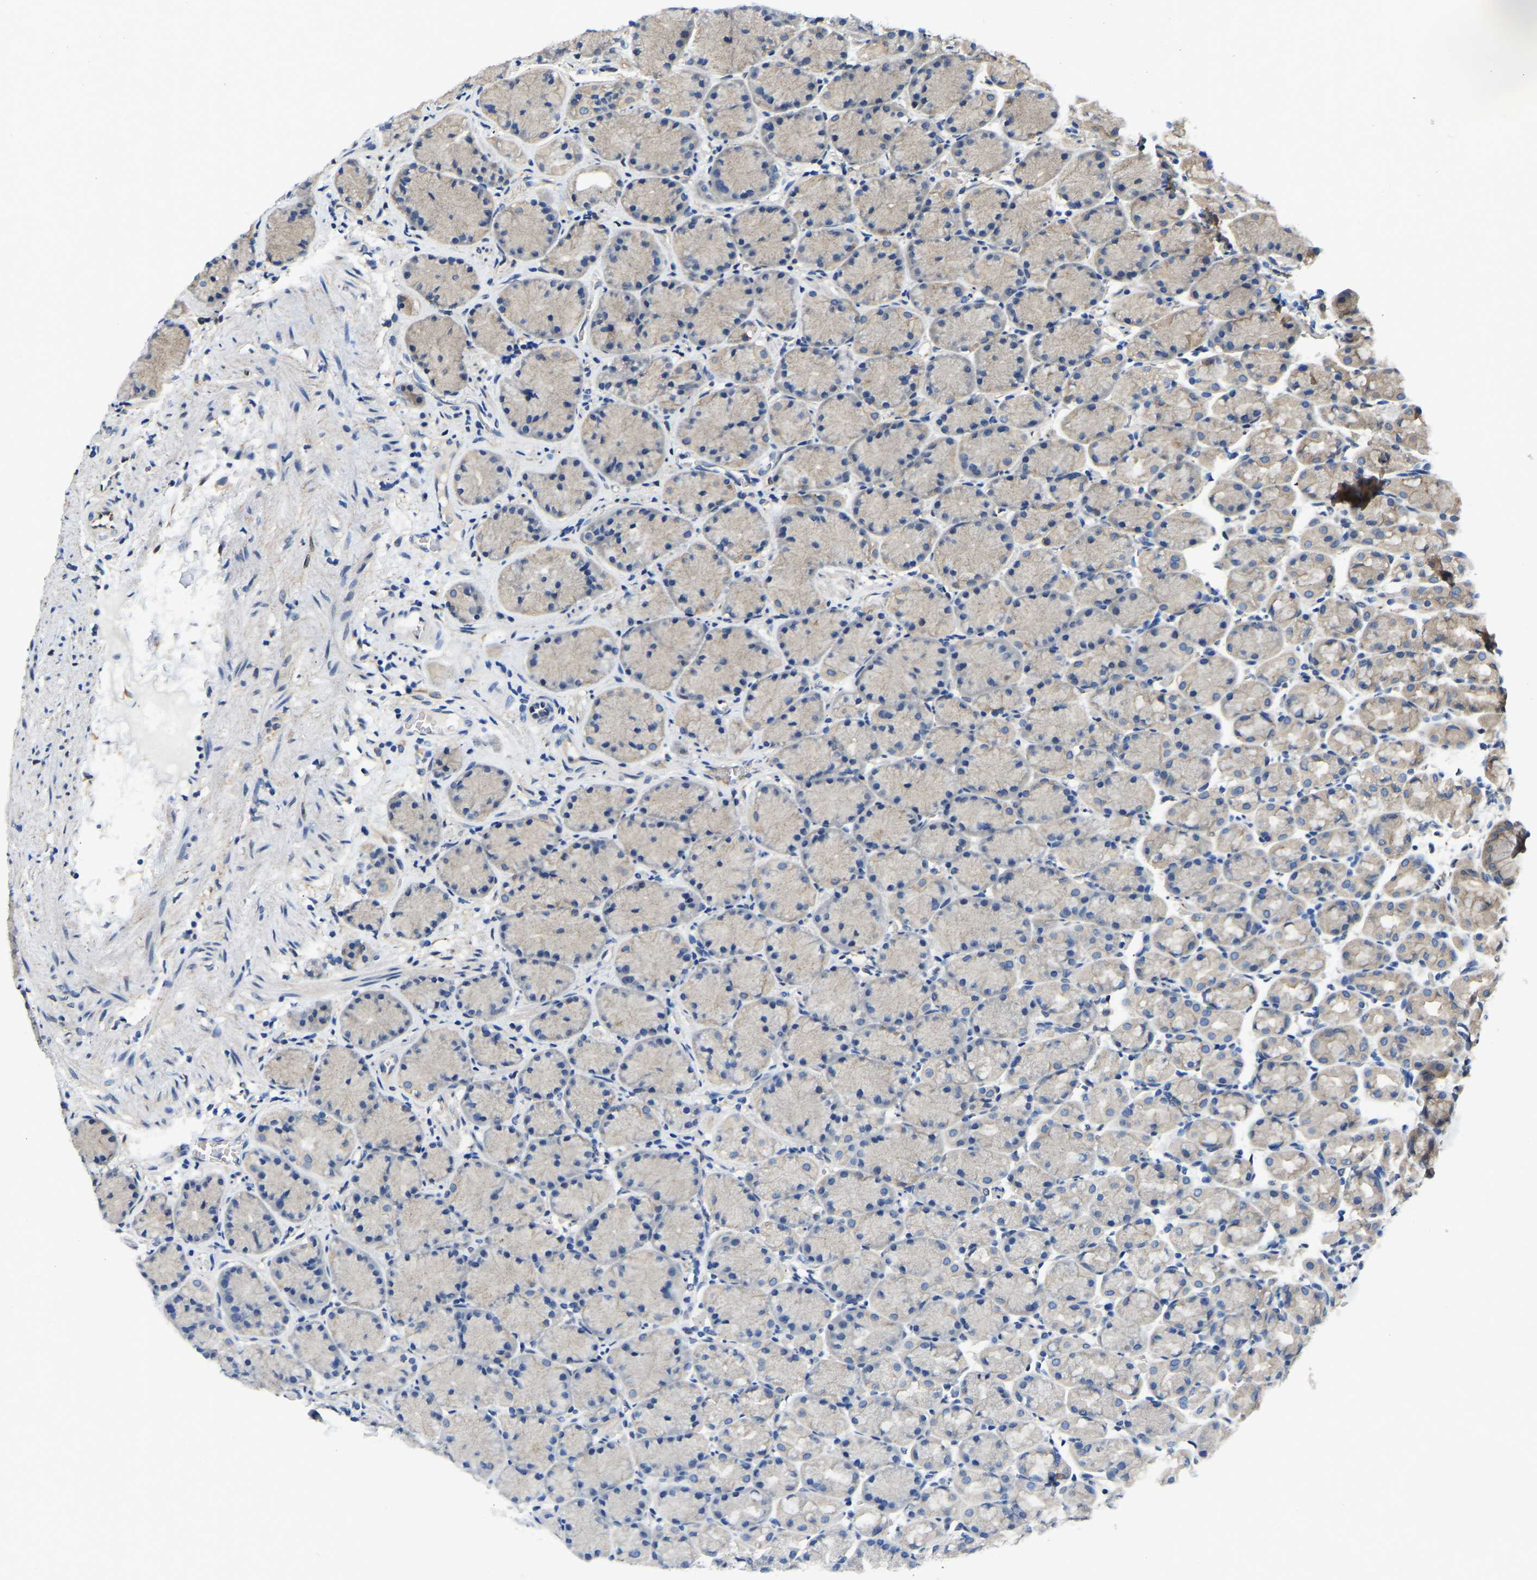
{"staining": {"intensity": "moderate", "quantity": "<25%", "location": "cytoplasmic/membranous"}, "tissue": "stomach", "cell_type": "Glandular cells", "image_type": "normal", "snomed": [{"axis": "morphology", "description": "Normal tissue, NOS"}, {"axis": "topography", "description": "Stomach"}], "caption": "This photomicrograph exhibits IHC staining of unremarkable stomach, with low moderate cytoplasmic/membranous positivity in about <25% of glandular cells.", "gene": "ARL6IP5", "patient": {"sex": "male", "age": 42}}